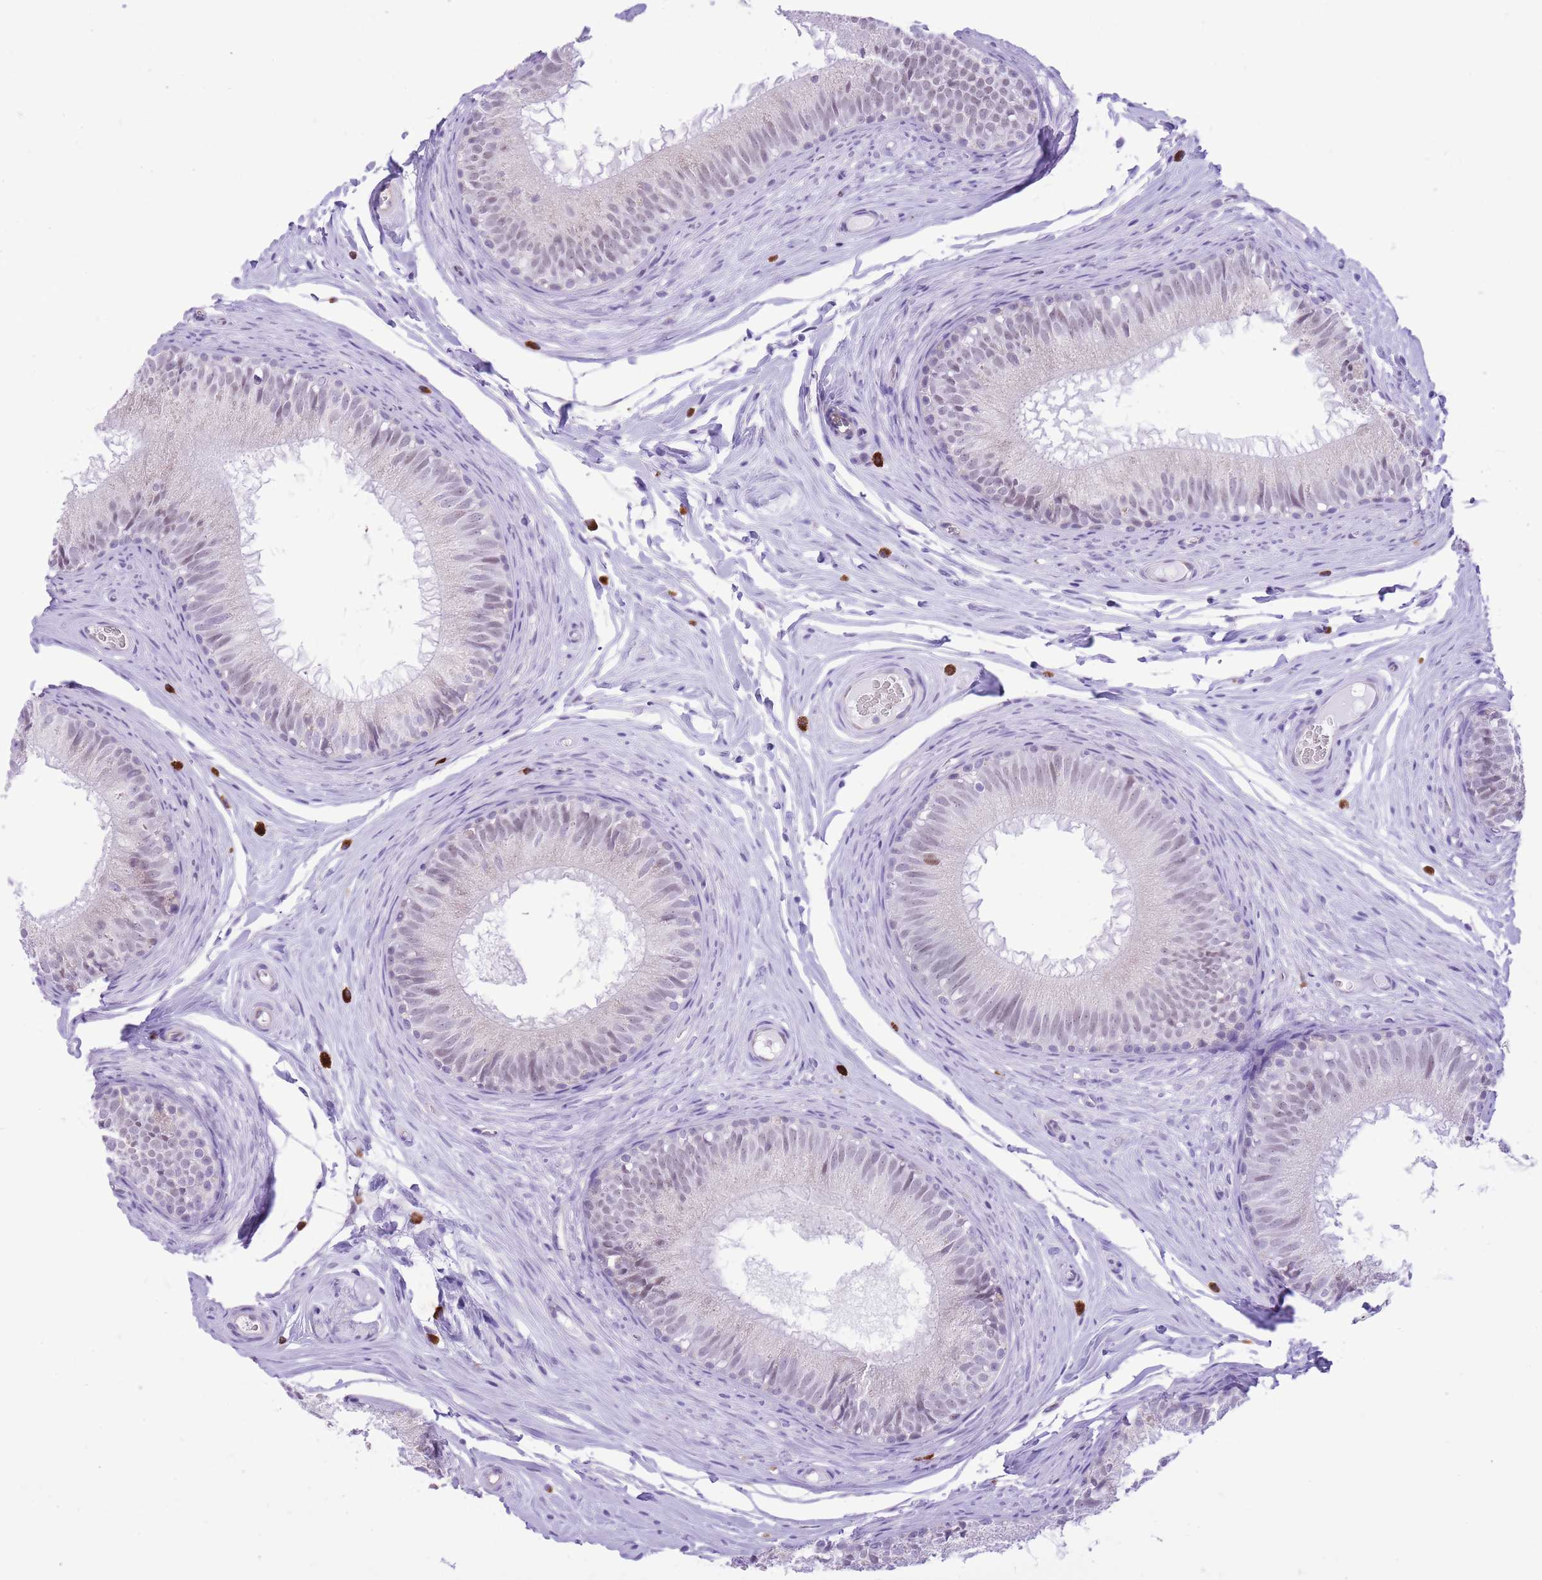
{"staining": {"intensity": "weak", "quantity": "25%-75%", "location": "nuclear"}, "tissue": "epididymis", "cell_type": "Glandular cells", "image_type": "normal", "snomed": [{"axis": "morphology", "description": "Normal tissue, NOS"}, {"axis": "topography", "description": "Epididymis"}], "caption": "Immunohistochemistry (IHC) photomicrograph of normal epididymis: human epididymis stained using immunohistochemistry exhibits low levels of weak protein expression localized specifically in the nuclear of glandular cells, appearing as a nuclear brown color.", "gene": "MEIOSIN", "patient": {"sex": "male", "age": 25}}